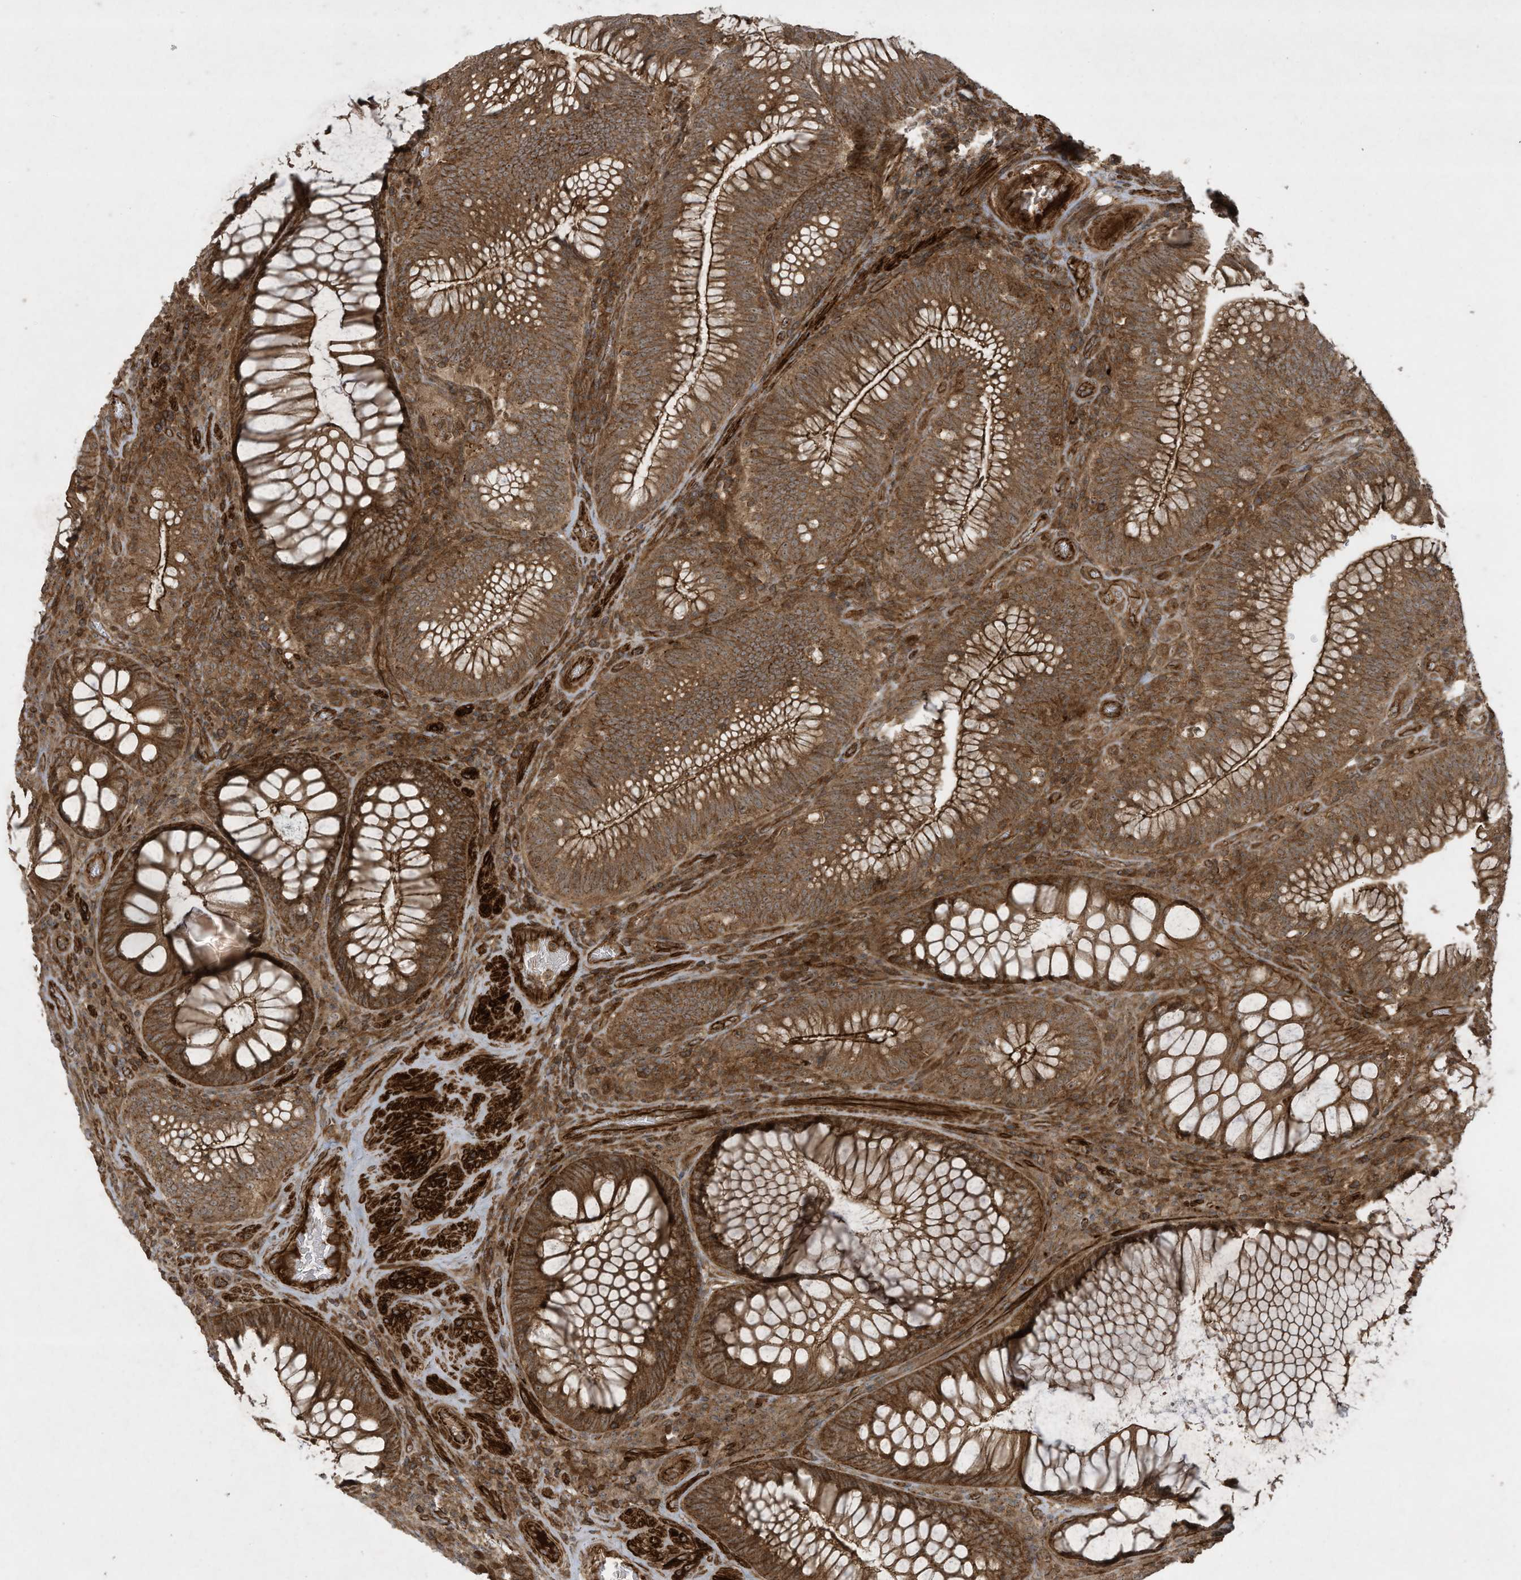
{"staining": {"intensity": "strong", "quantity": ">75%", "location": "cytoplasmic/membranous"}, "tissue": "colorectal cancer", "cell_type": "Tumor cells", "image_type": "cancer", "snomed": [{"axis": "morphology", "description": "Normal tissue, NOS"}, {"axis": "topography", "description": "Colon"}], "caption": "Colorectal cancer stained for a protein shows strong cytoplasmic/membranous positivity in tumor cells. The protein of interest is shown in brown color, while the nuclei are stained blue.", "gene": "DDIT4", "patient": {"sex": "female", "age": 82}}